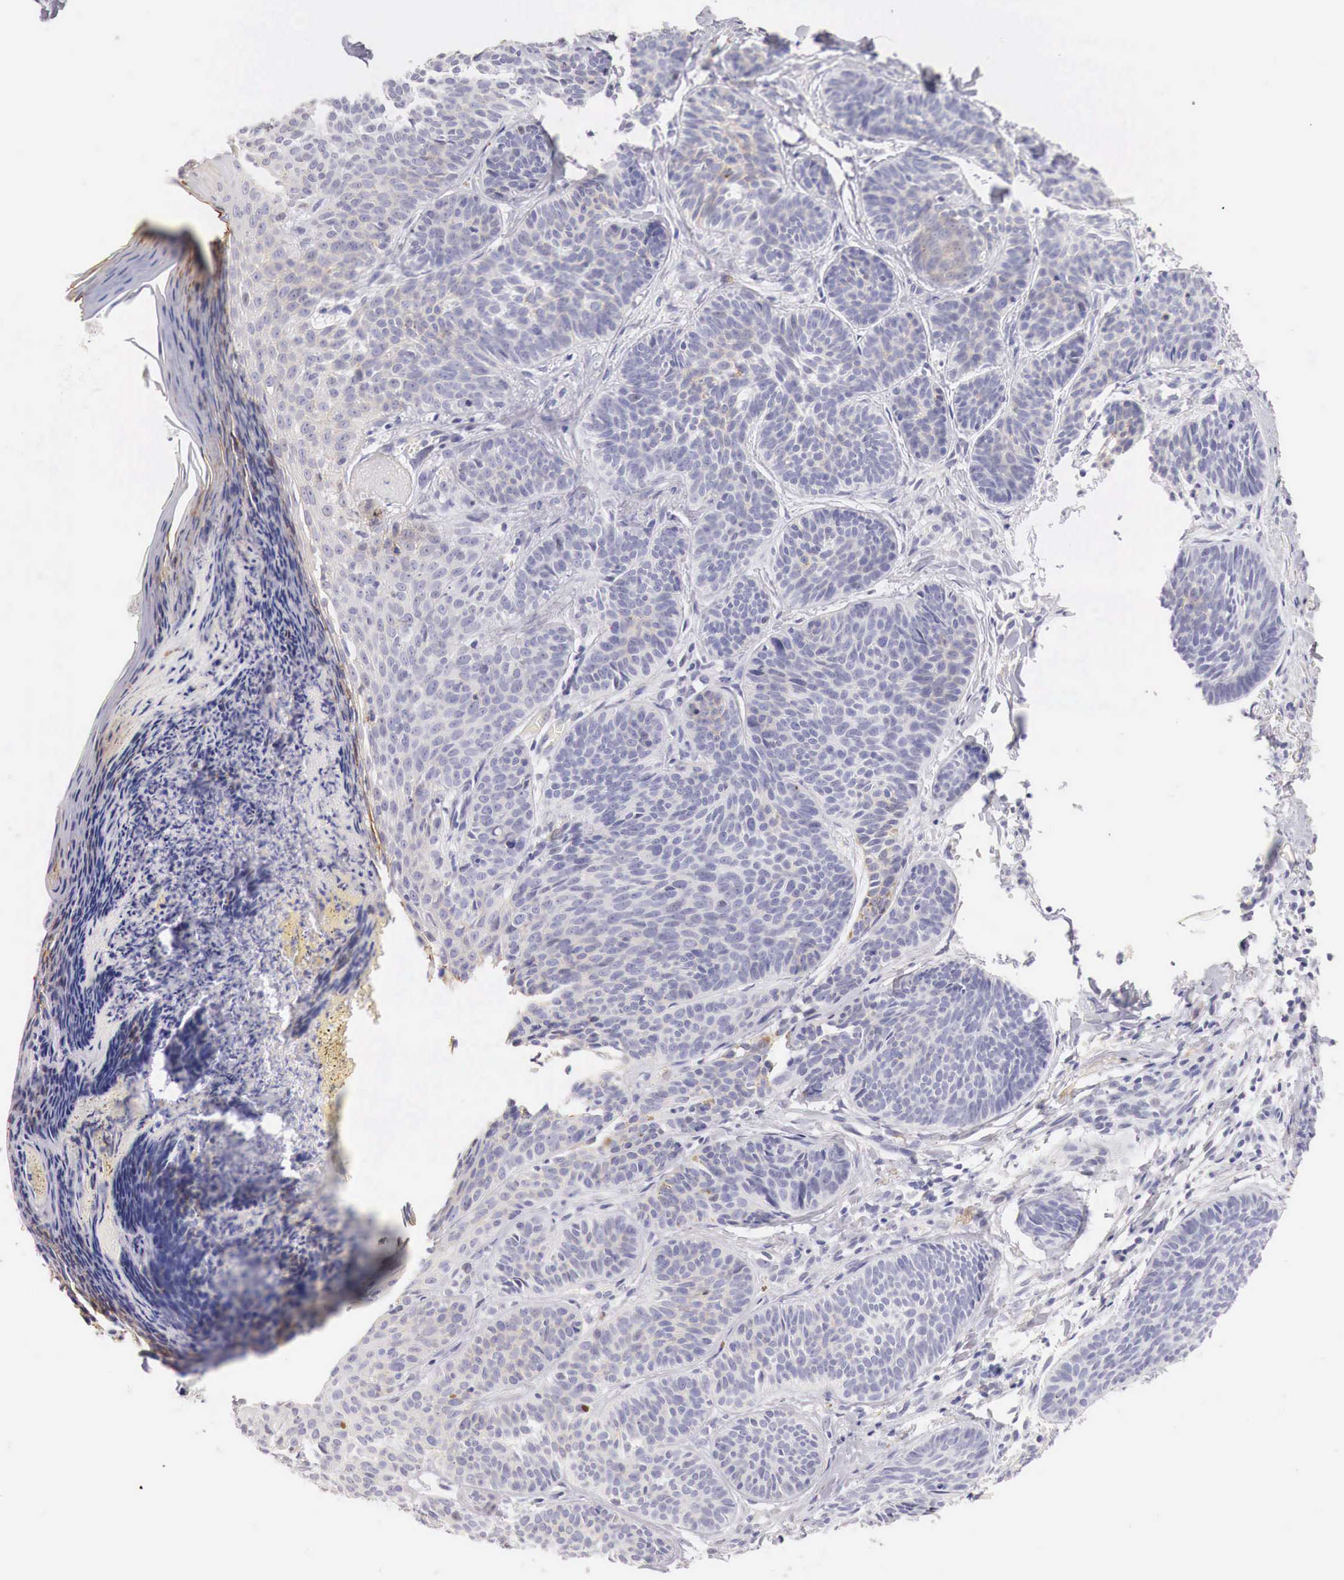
{"staining": {"intensity": "weak", "quantity": "<25%", "location": "cytoplasmic/membranous"}, "tissue": "skin cancer", "cell_type": "Tumor cells", "image_type": "cancer", "snomed": [{"axis": "morphology", "description": "Basal cell carcinoma"}, {"axis": "topography", "description": "Skin"}], "caption": "Immunohistochemical staining of skin cancer exhibits no significant expression in tumor cells.", "gene": "ITIH6", "patient": {"sex": "female", "age": 62}}